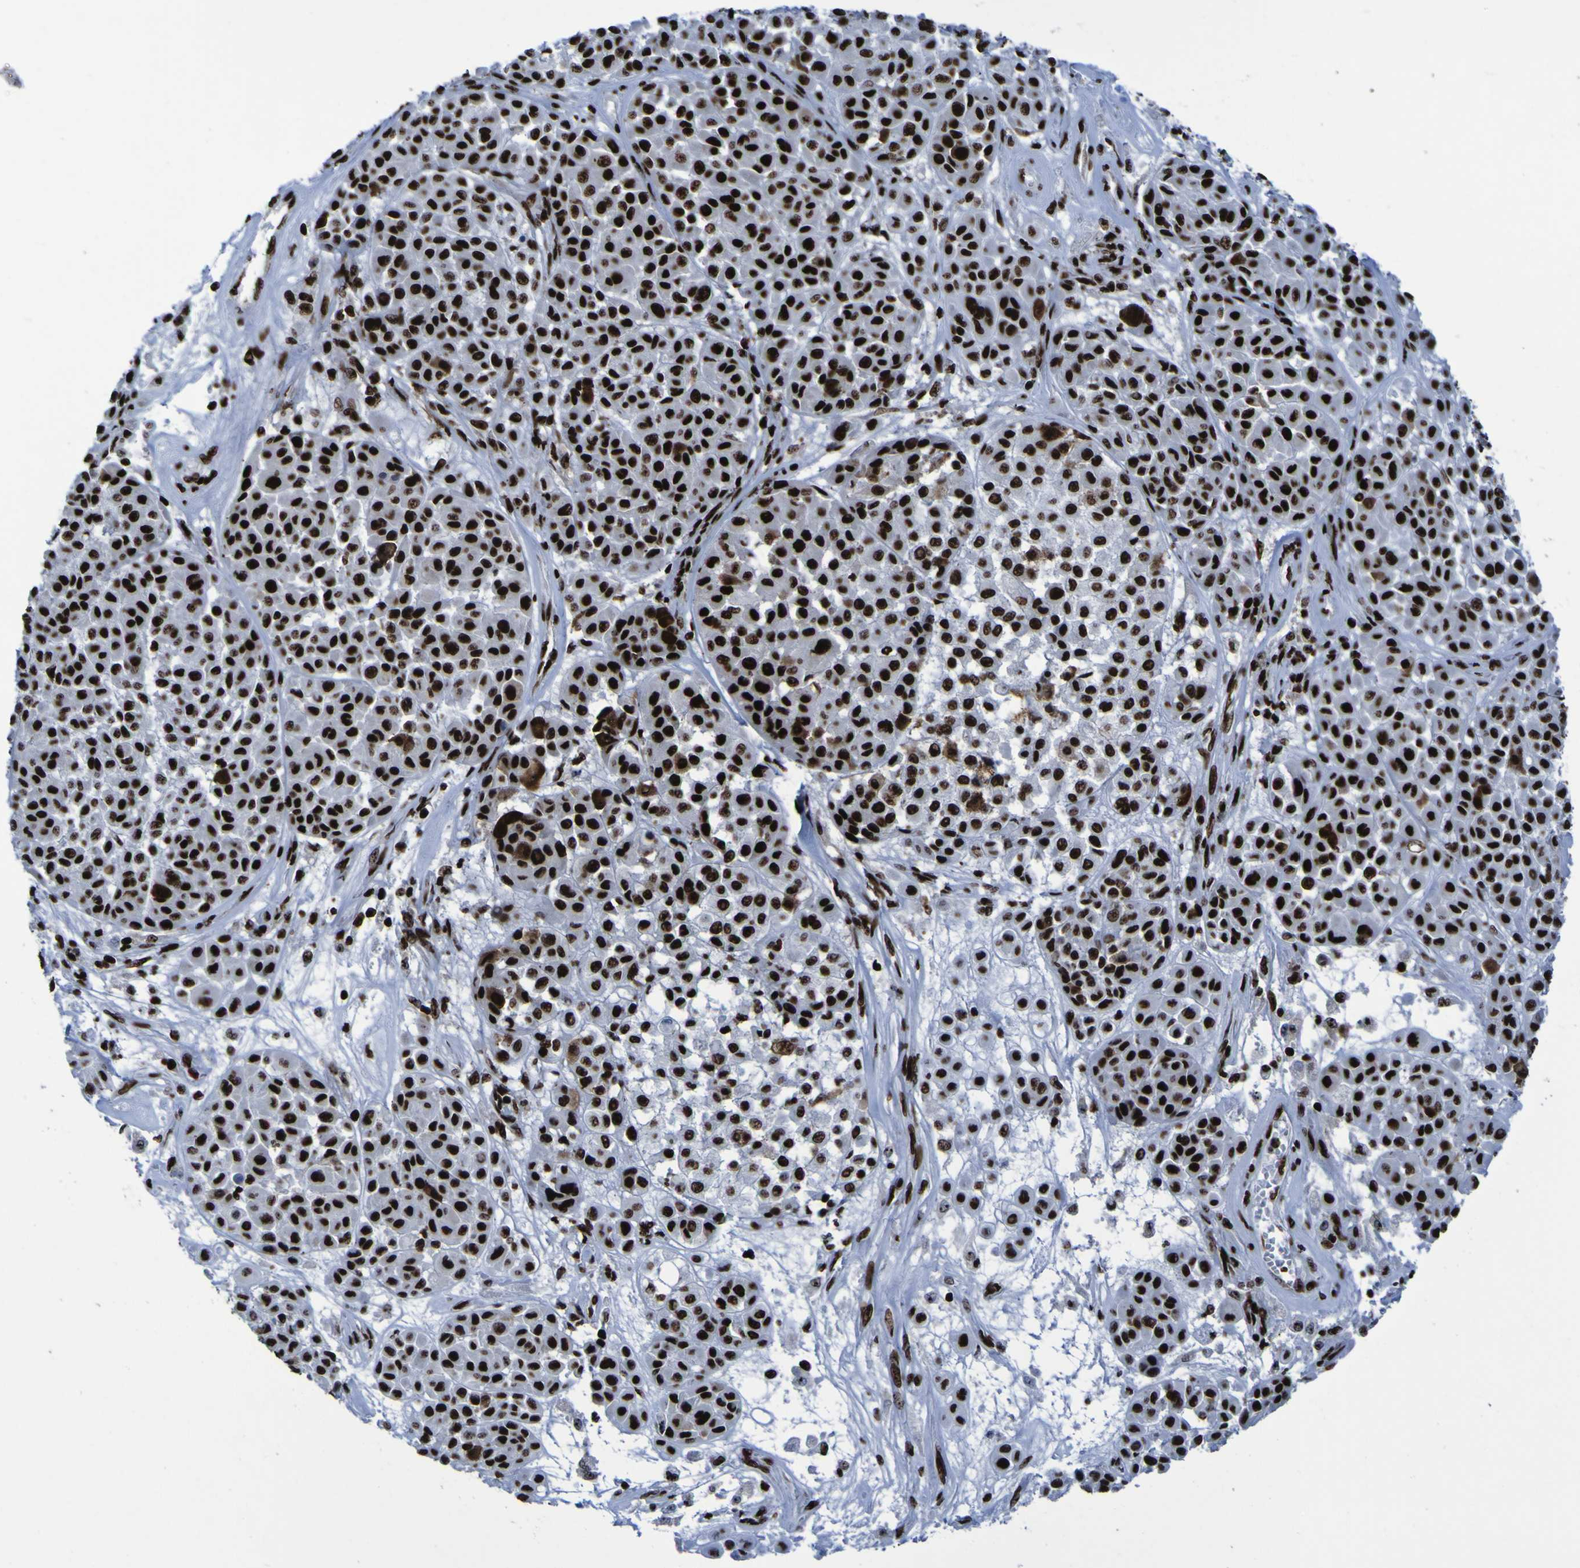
{"staining": {"intensity": "strong", "quantity": ">75%", "location": "nuclear"}, "tissue": "melanoma", "cell_type": "Tumor cells", "image_type": "cancer", "snomed": [{"axis": "morphology", "description": "Malignant melanoma, Metastatic site"}, {"axis": "topography", "description": "Soft tissue"}], "caption": "Human melanoma stained with a protein marker demonstrates strong staining in tumor cells.", "gene": "NPM1", "patient": {"sex": "male", "age": 41}}